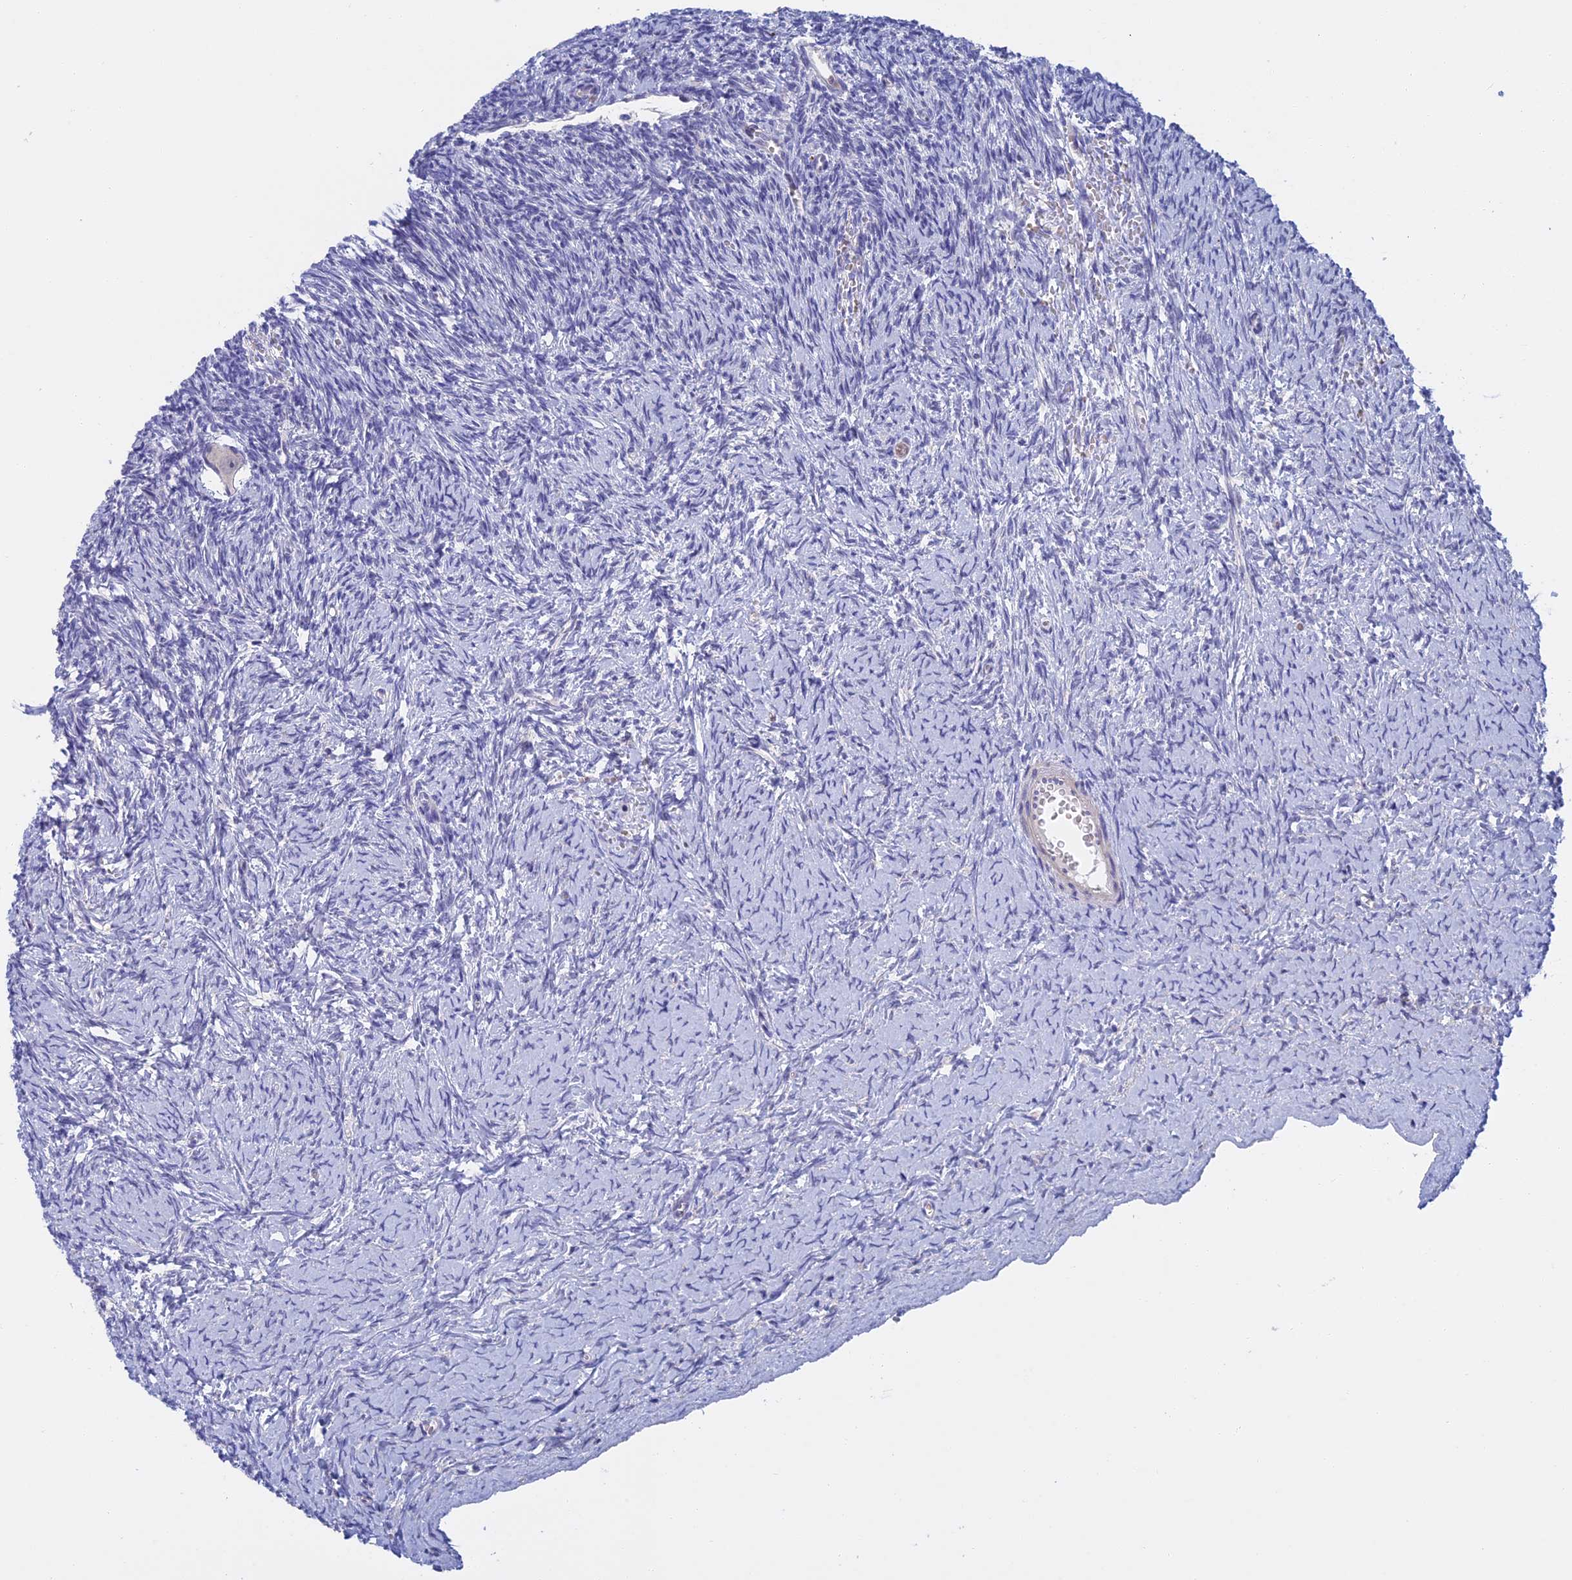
{"staining": {"intensity": "negative", "quantity": "none", "location": "none"}, "tissue": "ovary", "cell_type": "Follicle cells", "image_type": "normal", "snomed": [{"axis": "morphology", "description": "Normal tissue, NOS"}, {"axis": "topography", "description": "Ovary"}], "caption": "Ovary was stained to show a protein in brown. There is no significant staining in follicle cells. (Brightfield microscopy of DAB immunohistochemistry at high magnification).", "gene": "SLC2A6", "patient": {"sex": "female", "age": 39}}